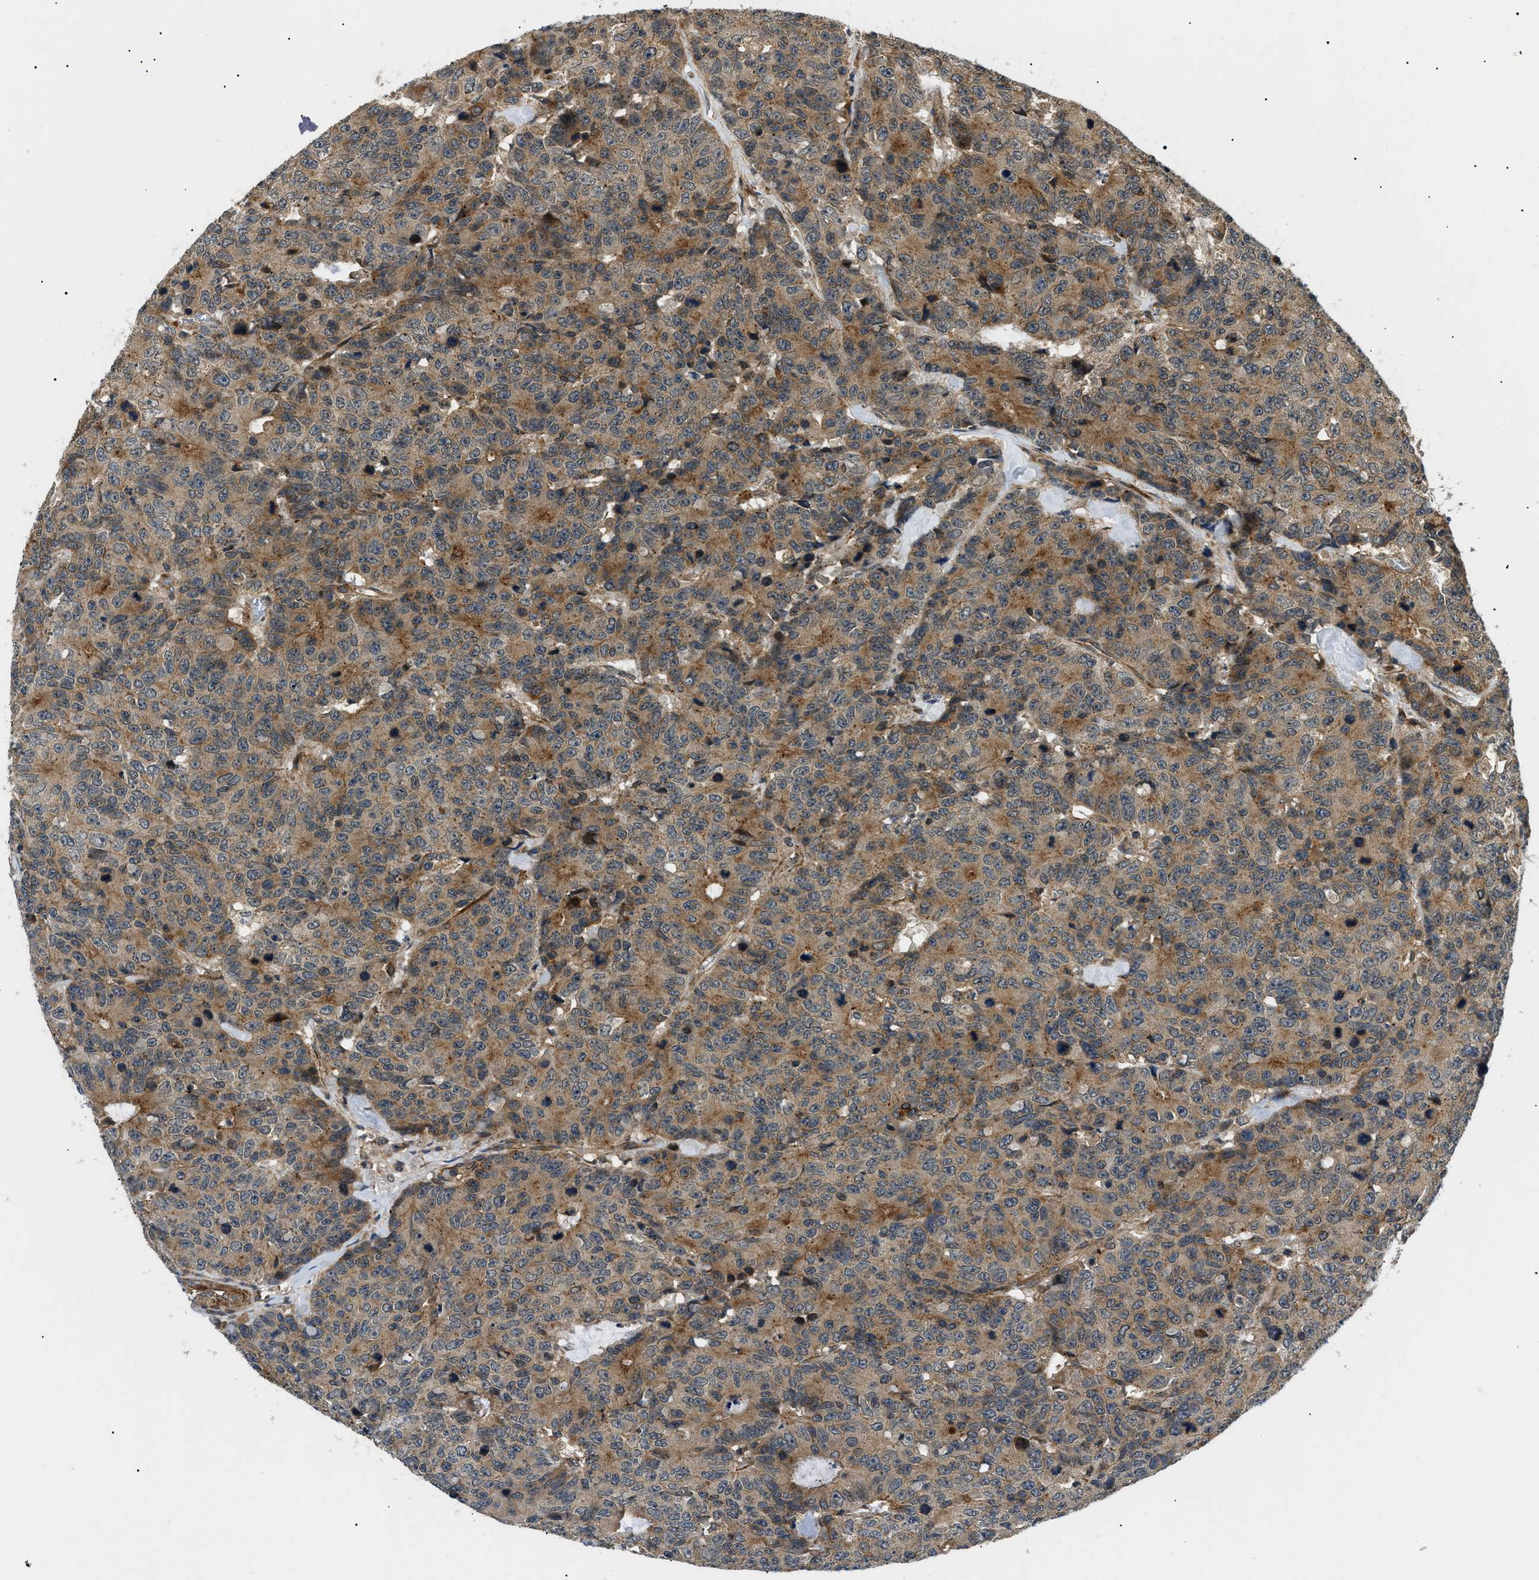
{"staining": {"intensity": "moderate", "quantity": ">75%", "location": "cytoplasmic/membranous"}, "tissue": "colorectal cancer", "cell_type": "Tumor cells", "image_type": "cancer", "snomed": [{"axis": "morphology", "description": "Adenocarcinoma, NOS"}, {"axis": "topography", "description": "Colon"}], "caption": "A histopathology image of human colorectal cancer stained for a protein shows moderate cytoplasmic/membranous brown staining in tumor cells.", "gene": "ATP6AP1", "patient": {"sex": "female", "age": 86}}